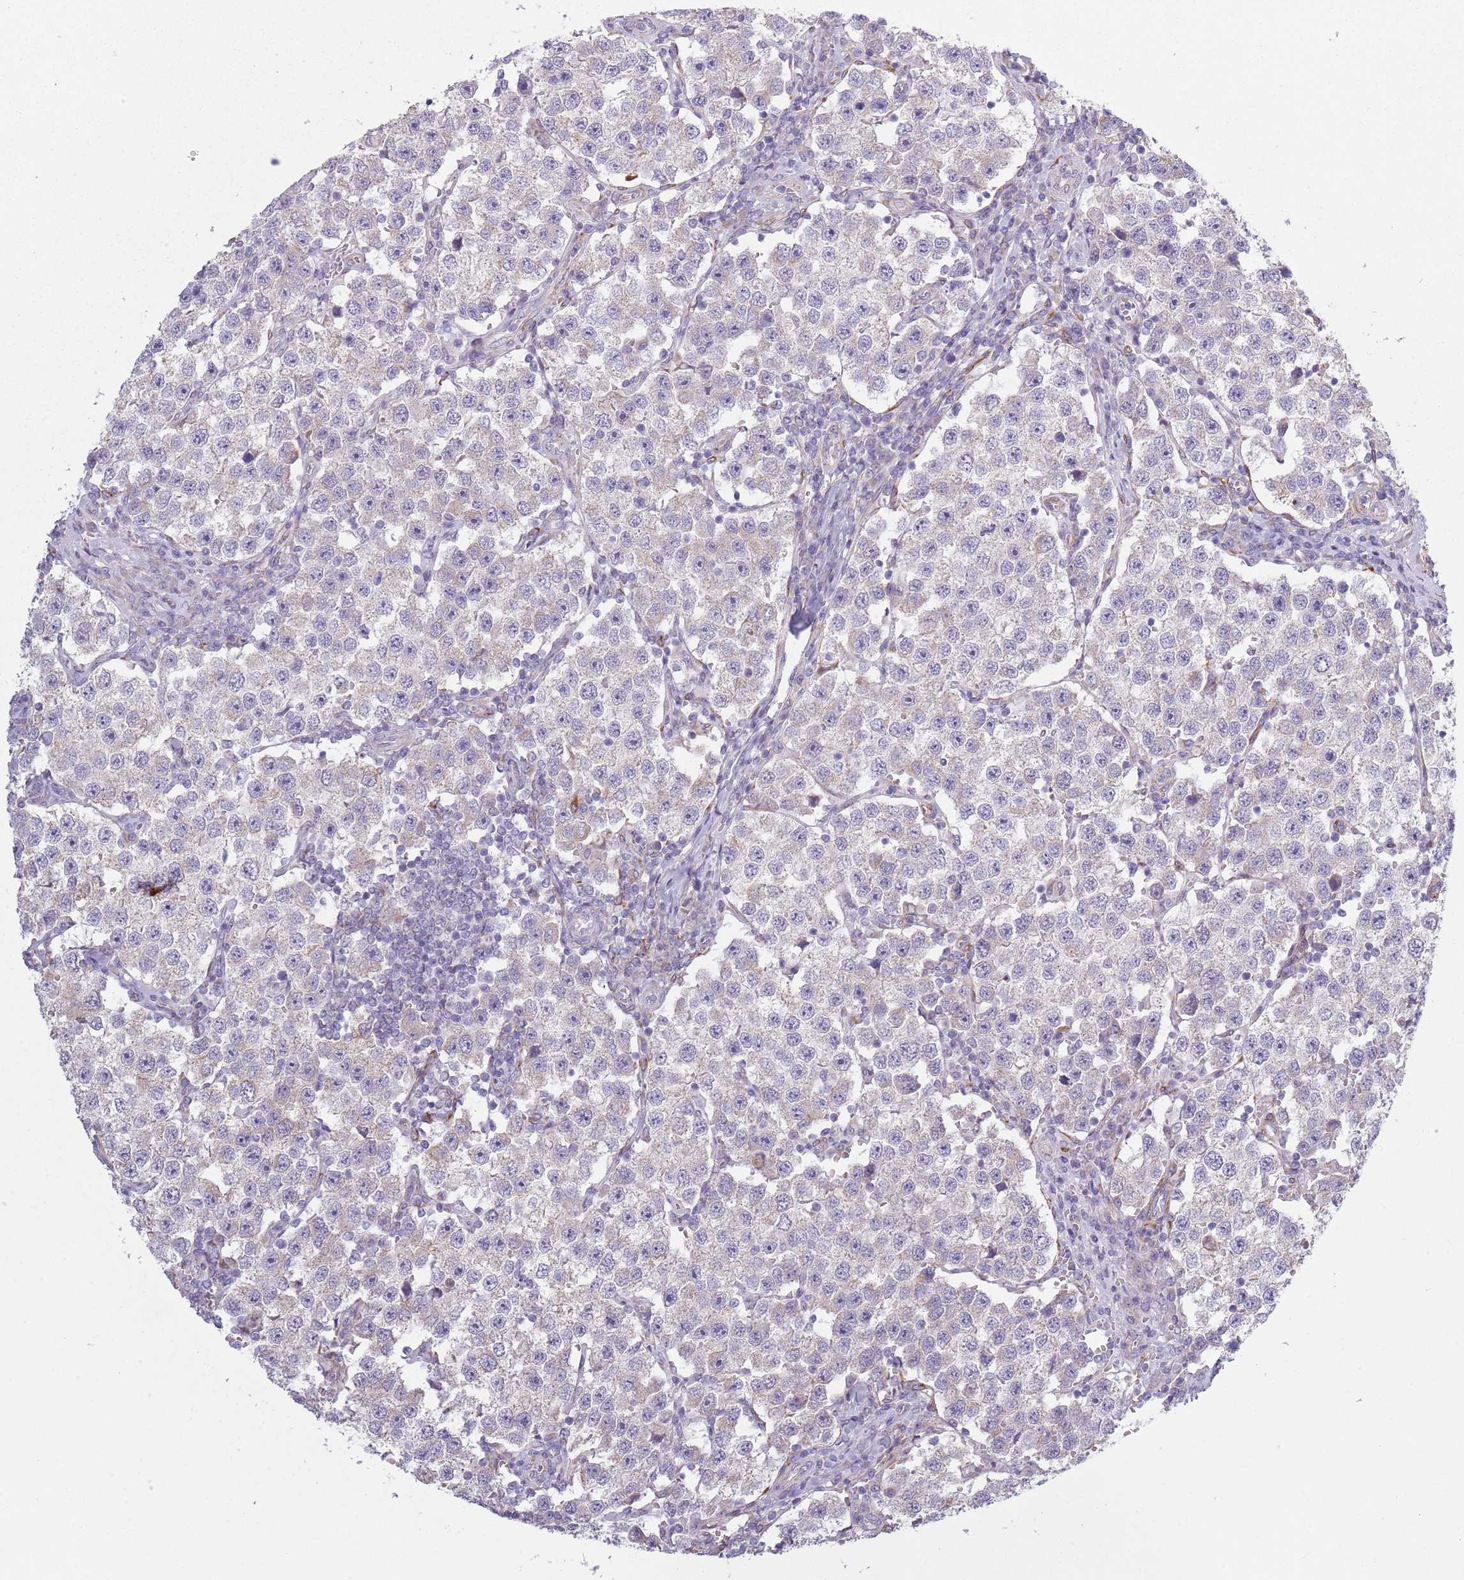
{"staining": {"intensity": "negative", "quantity": "none", "location": "none"}, "tissue": "testis cancer", "cell_type": "Tumor cells", "image_type": "cancer", "snomed": [{"axis": "morphology", "description": "Seminoma, NOS"}, {"axis": "topography", "description": "Testis"}], "caption": "There is no significant expression in tumor cells of testis cancer (seminoma). (Immunohistochemistry, brightfield microscopy, high magnification).", "gene": "COQ5", "patient": {"sex": "male", "age": 37}}